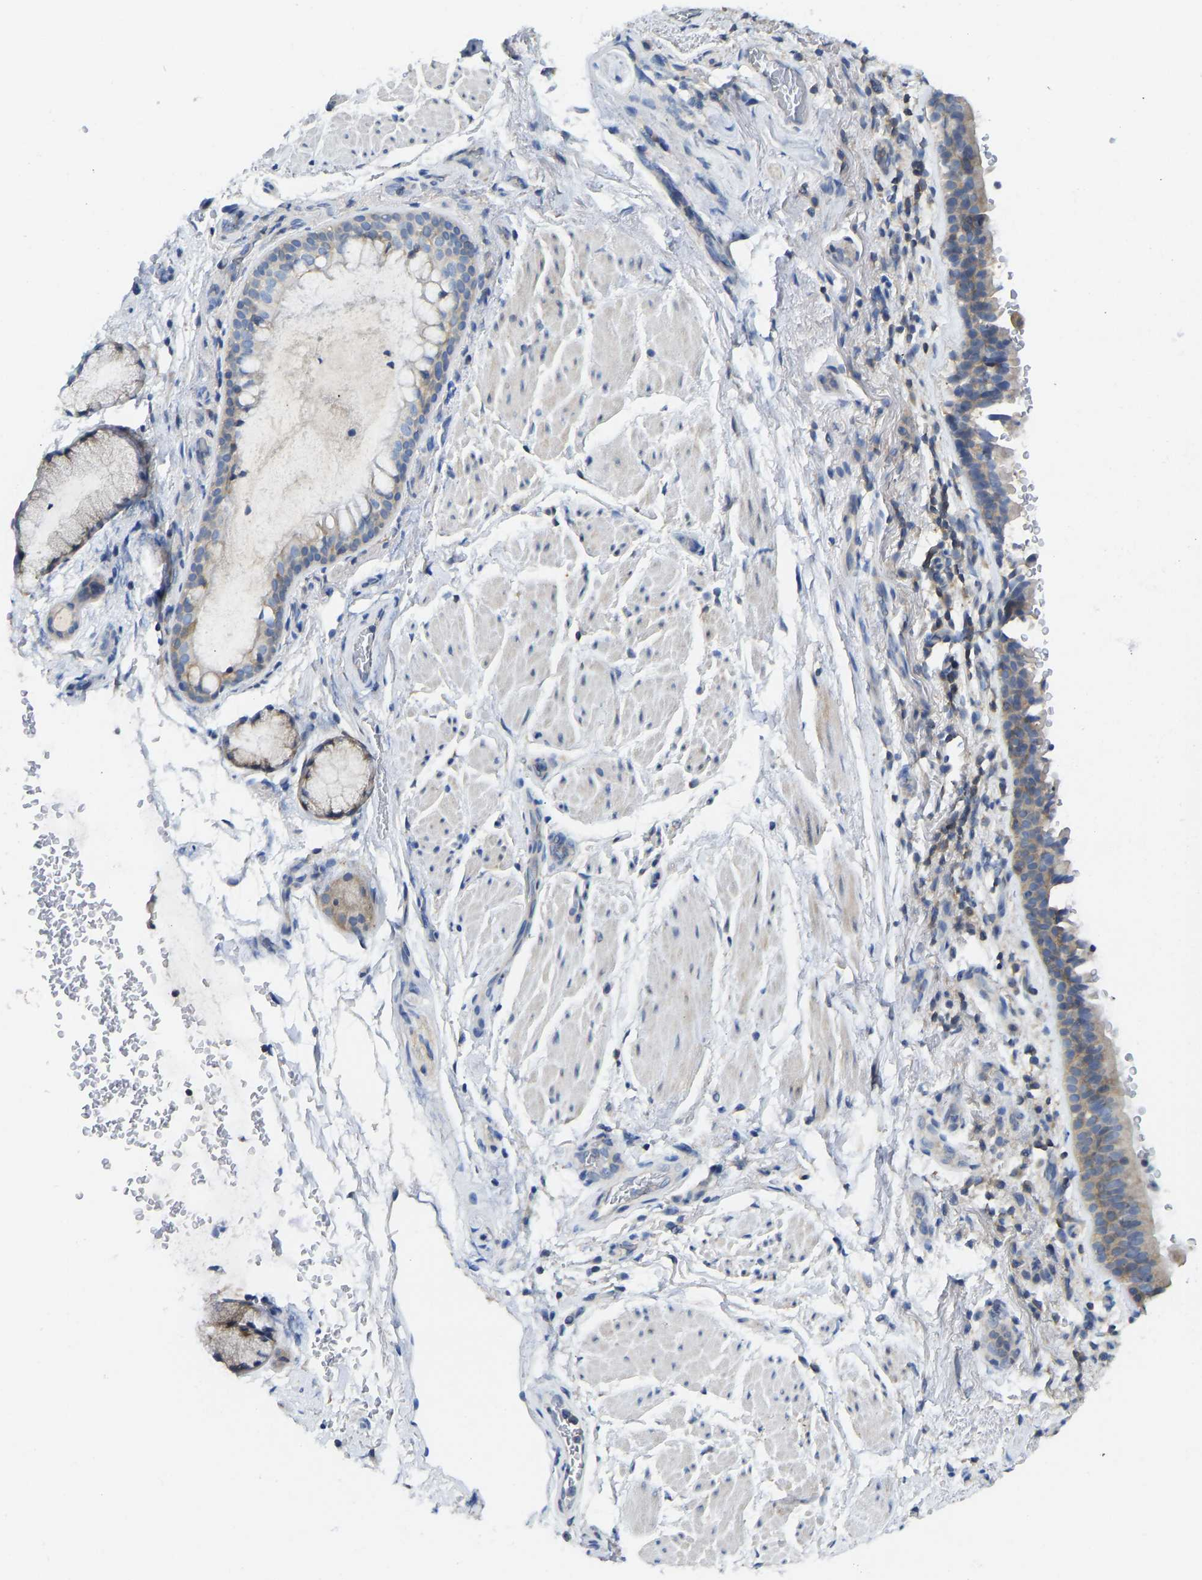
{"staining": {"intensity": "weak", "quantity": "25%-75%", "location": "cytoplasmic/membranous"}, "tissue": "bronchus", "cell_type": "Respiratory epithelial cells", "image_type": "normal", "snomed": [{"axis": "morphology", "description": "Normal tissue, NOS"}, {"axis": "morphology", "description": "Inflammation, NOS"}, {"axis": "topography", "description": "Cartilage tissue"}, {"axis": "topography", "description": "Bronchus"}], "caption": "The histopathology image displays immunohistochemical staining of benign bronchus. There is weak cytoplasmic/membranous positivity is identified in about 25%-75% of respiratory epithelial cells.", "gene": "NDRG3", "patient": {"sex": "male", "age": 77}}